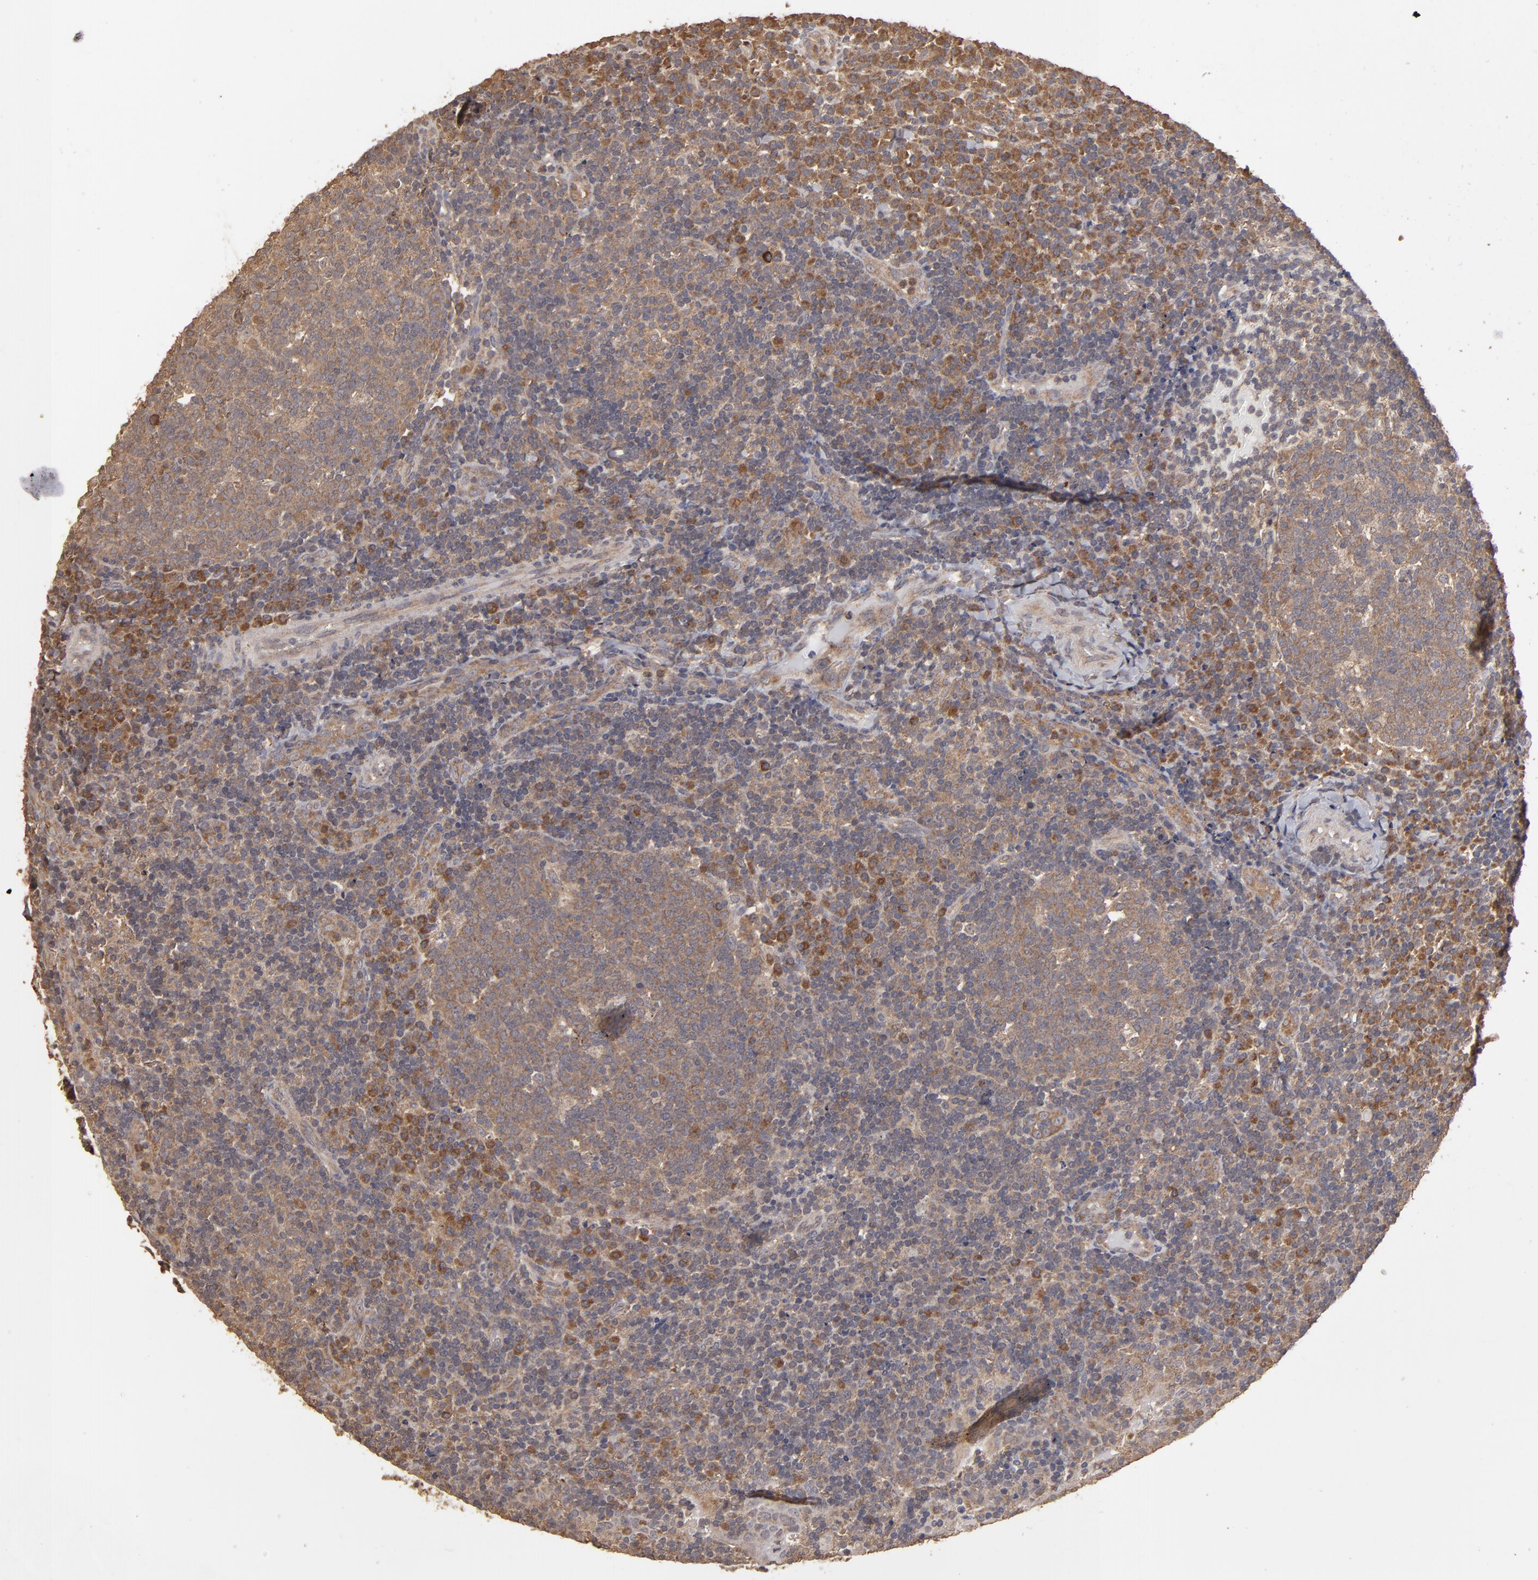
{"staining": {"intensity": "weak", "quantity": ">75%", "location": "cytoplasmic/membranous"}, "tissue": "tonsil", "cell_type": "Germinal center cells", "image_type": "normal", "snomed": [{"axis": "morphology", "description": "Normal tissue, NOS"}, {"axis": "topography", "description": "Tonsil"}], "caption": "Human tonsil stained with a brown dye reveals weak cytoplasmic/membranous positive expression in approximately >75% of germinal center cells.", "gene": "MMP2", "patient": {"sex": "female", "age": 40}}